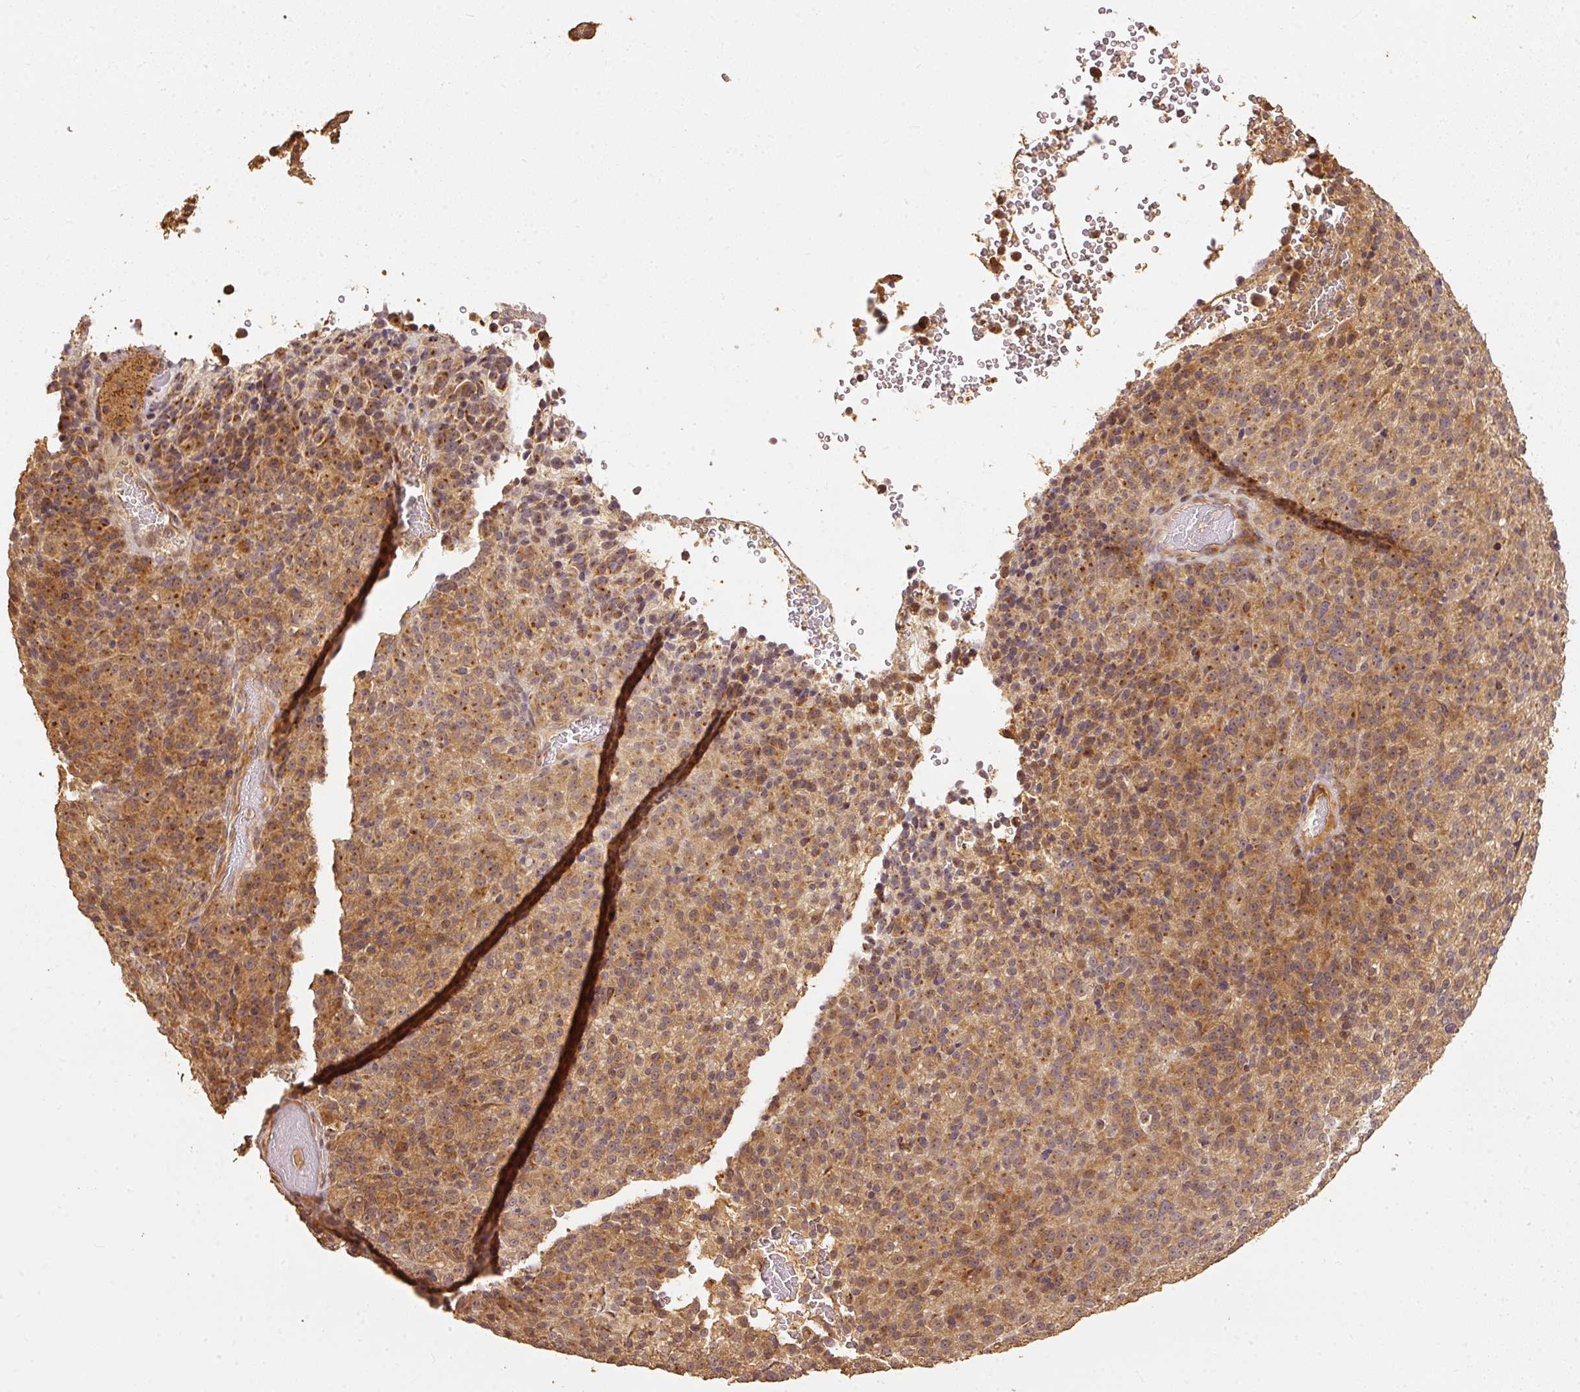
{"staining": {"intensity": "moderate", "quantity": ">75%", "location": "cytoplasmic/membranous"}, "tissue": "melanoma", "cell_type": "Tumor cells", "image_type": "cancer", "snomed": [{"axis": "morphology", "description": "Malignant melanoma, Metastatic site"}, {"axis": "topography", "description": "Brain"}], "caption": "An image of melanoma stained for a protein displays moderate cytoplasmic/membranous brown staining in tumor cells.", "gene": "FUT8", "patient": {"sex": "female", "age": 56}}